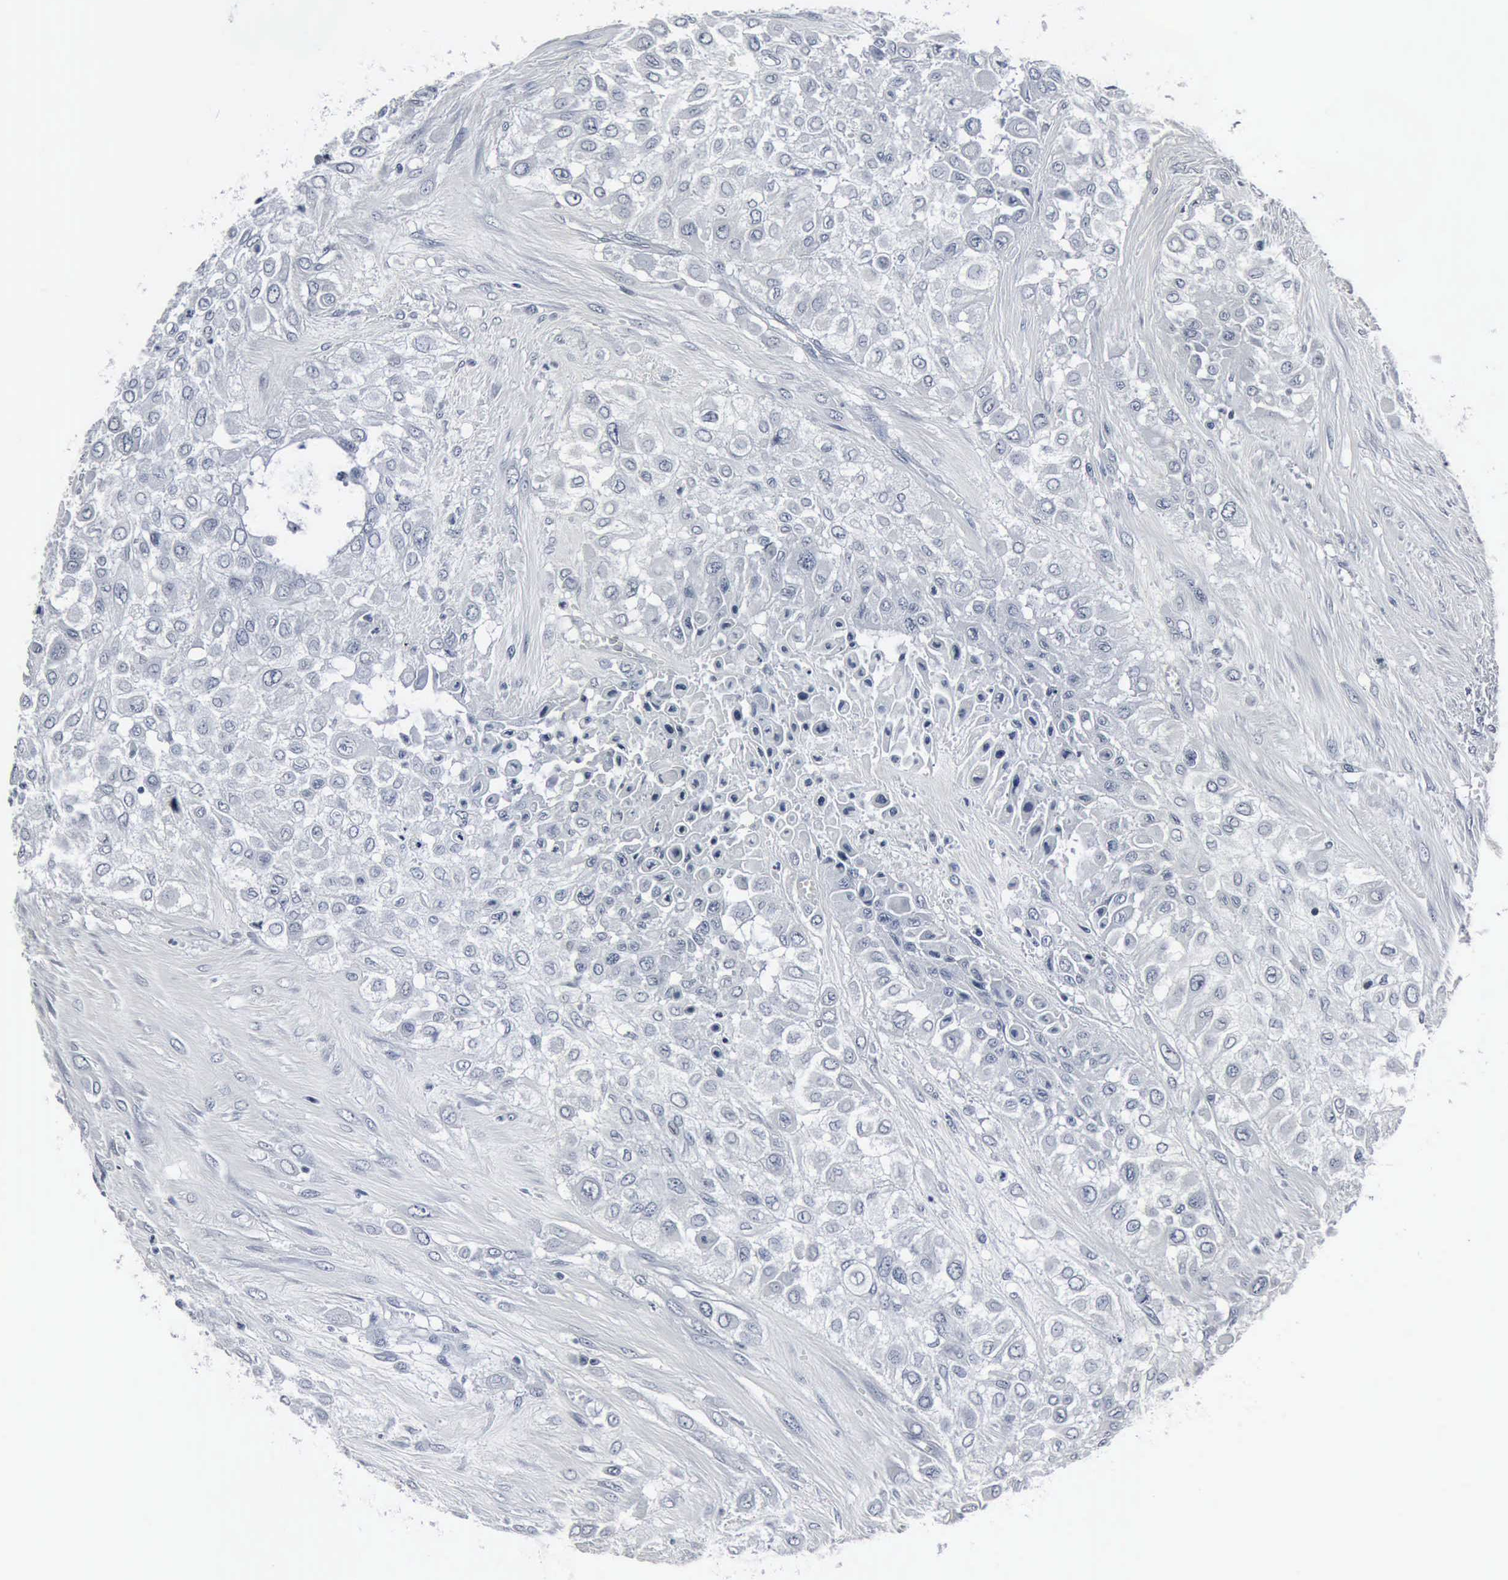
{"staining": {"intensity": "negative", "quantity": "none", "location": "none"}, "tissue": "urothelial cancer", "cell_type": "Tumor cells", "image_type": "cancer", "snomed": [{"axis": "morphology", "description": "Urothelial carcinoma, High grade"}, {"axis": "topography", "description": "Urinary bladder"}], "caption": "Human urothelial cancer stained for a protein using immunohistochemistry displays no expression in tumor cells.", "gene": "SNAP25", "patient": {"sex": "male", "age": 57}}